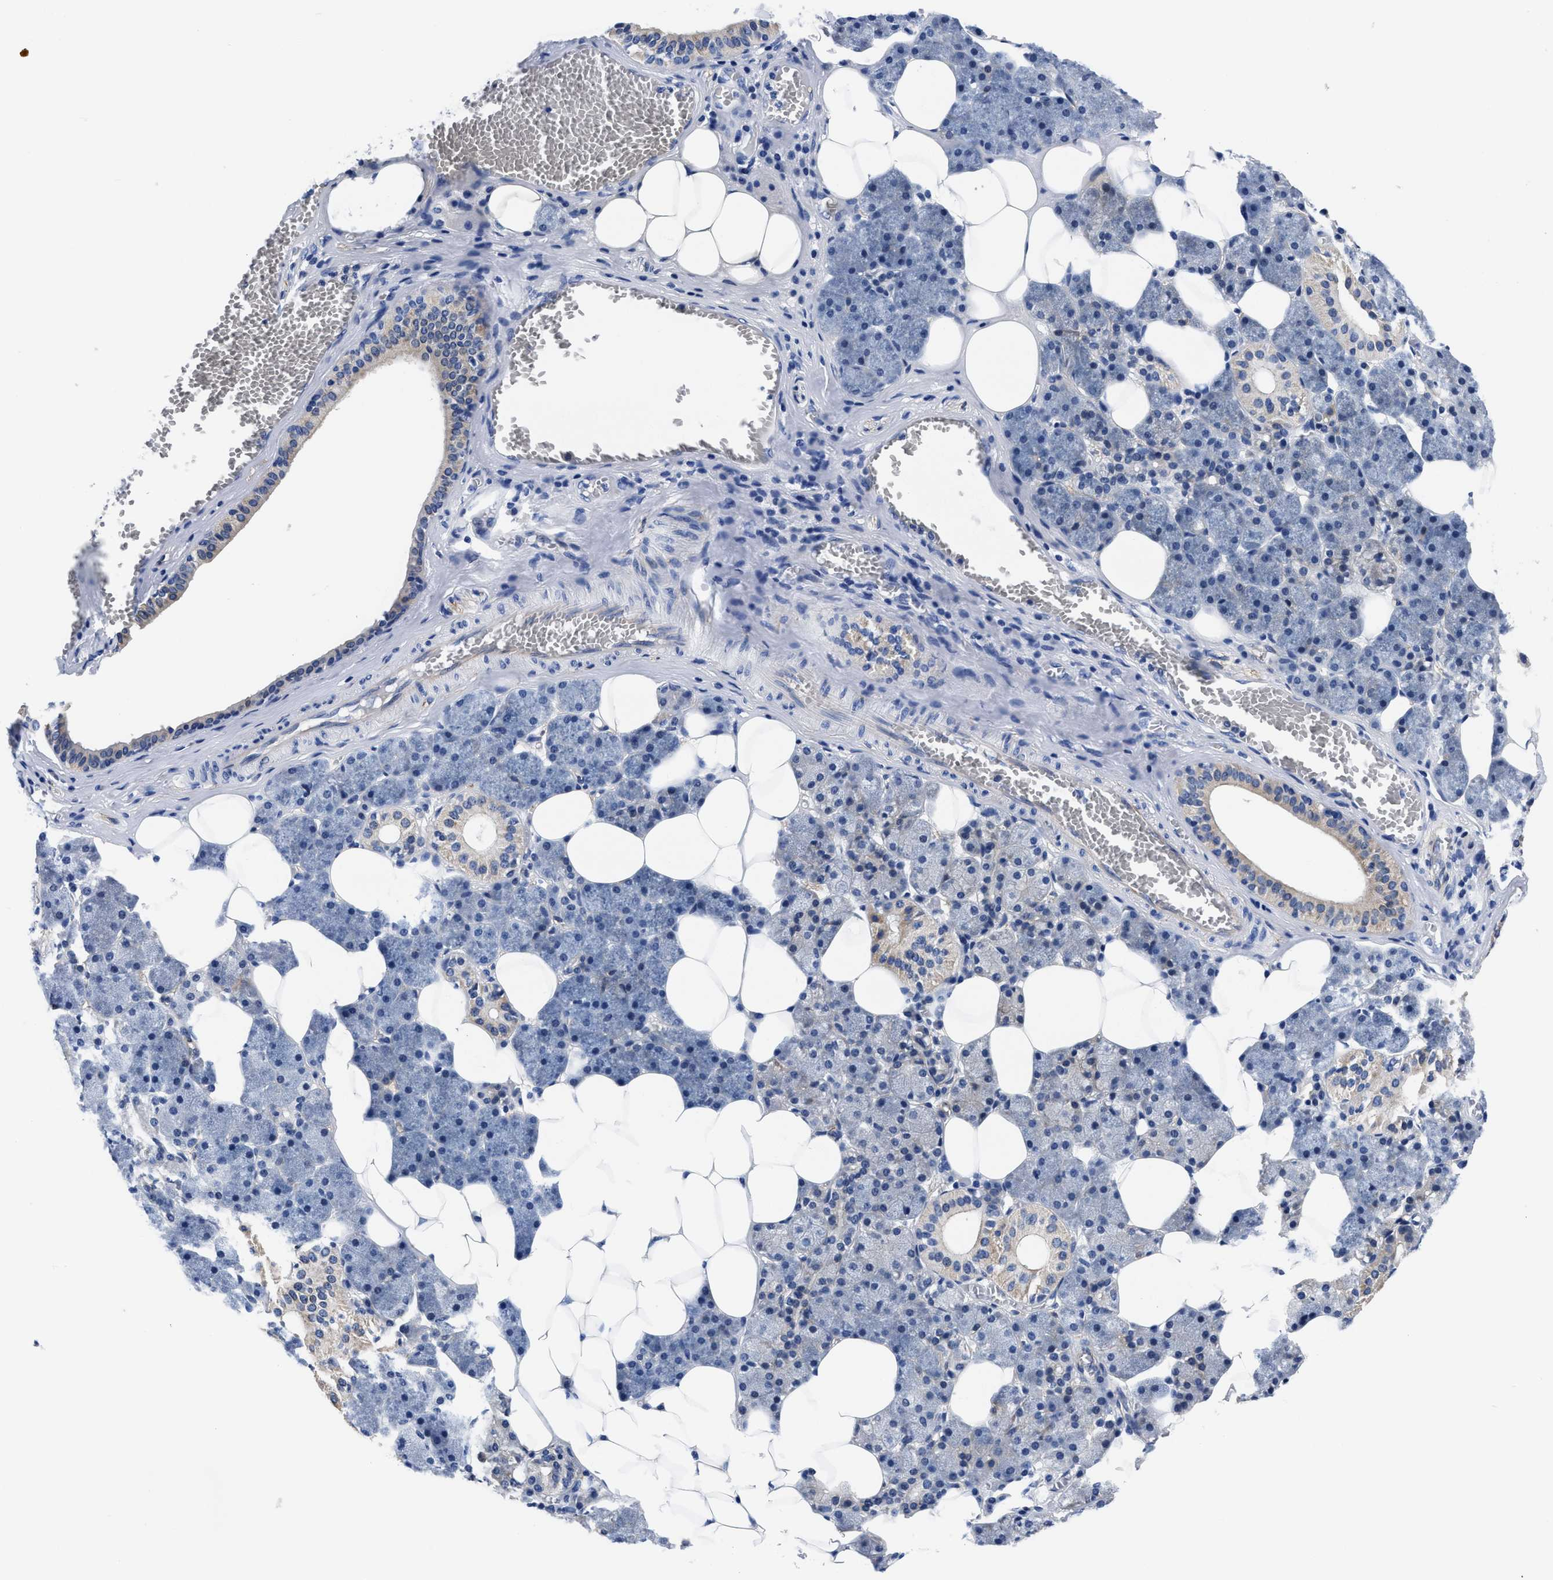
{"staining": {"intensity": "moderate", "quantity": "<25%", "location": "cytoplasmic/membranous"}, "tissue": "salivary gland", "cell_type": "Glandular cells", "image_type": "normal", "snomed": [{"axis": "morphology", "description": "Normal tissue, NOS"}, {"axis": "topography", "description": "Salivary gland"}], "caption": "Protein staining of normal salivary gland reveals moderate cytoplasmic/membranous staining in approximately <25% of glandular cells. The protein is stained brown, and the nuclei are stained in blue (DAB IHC with brightfield microscopy, high magnification).", "gene": "SLC35F1", "patient": {"sex": "female", "age": 33}}